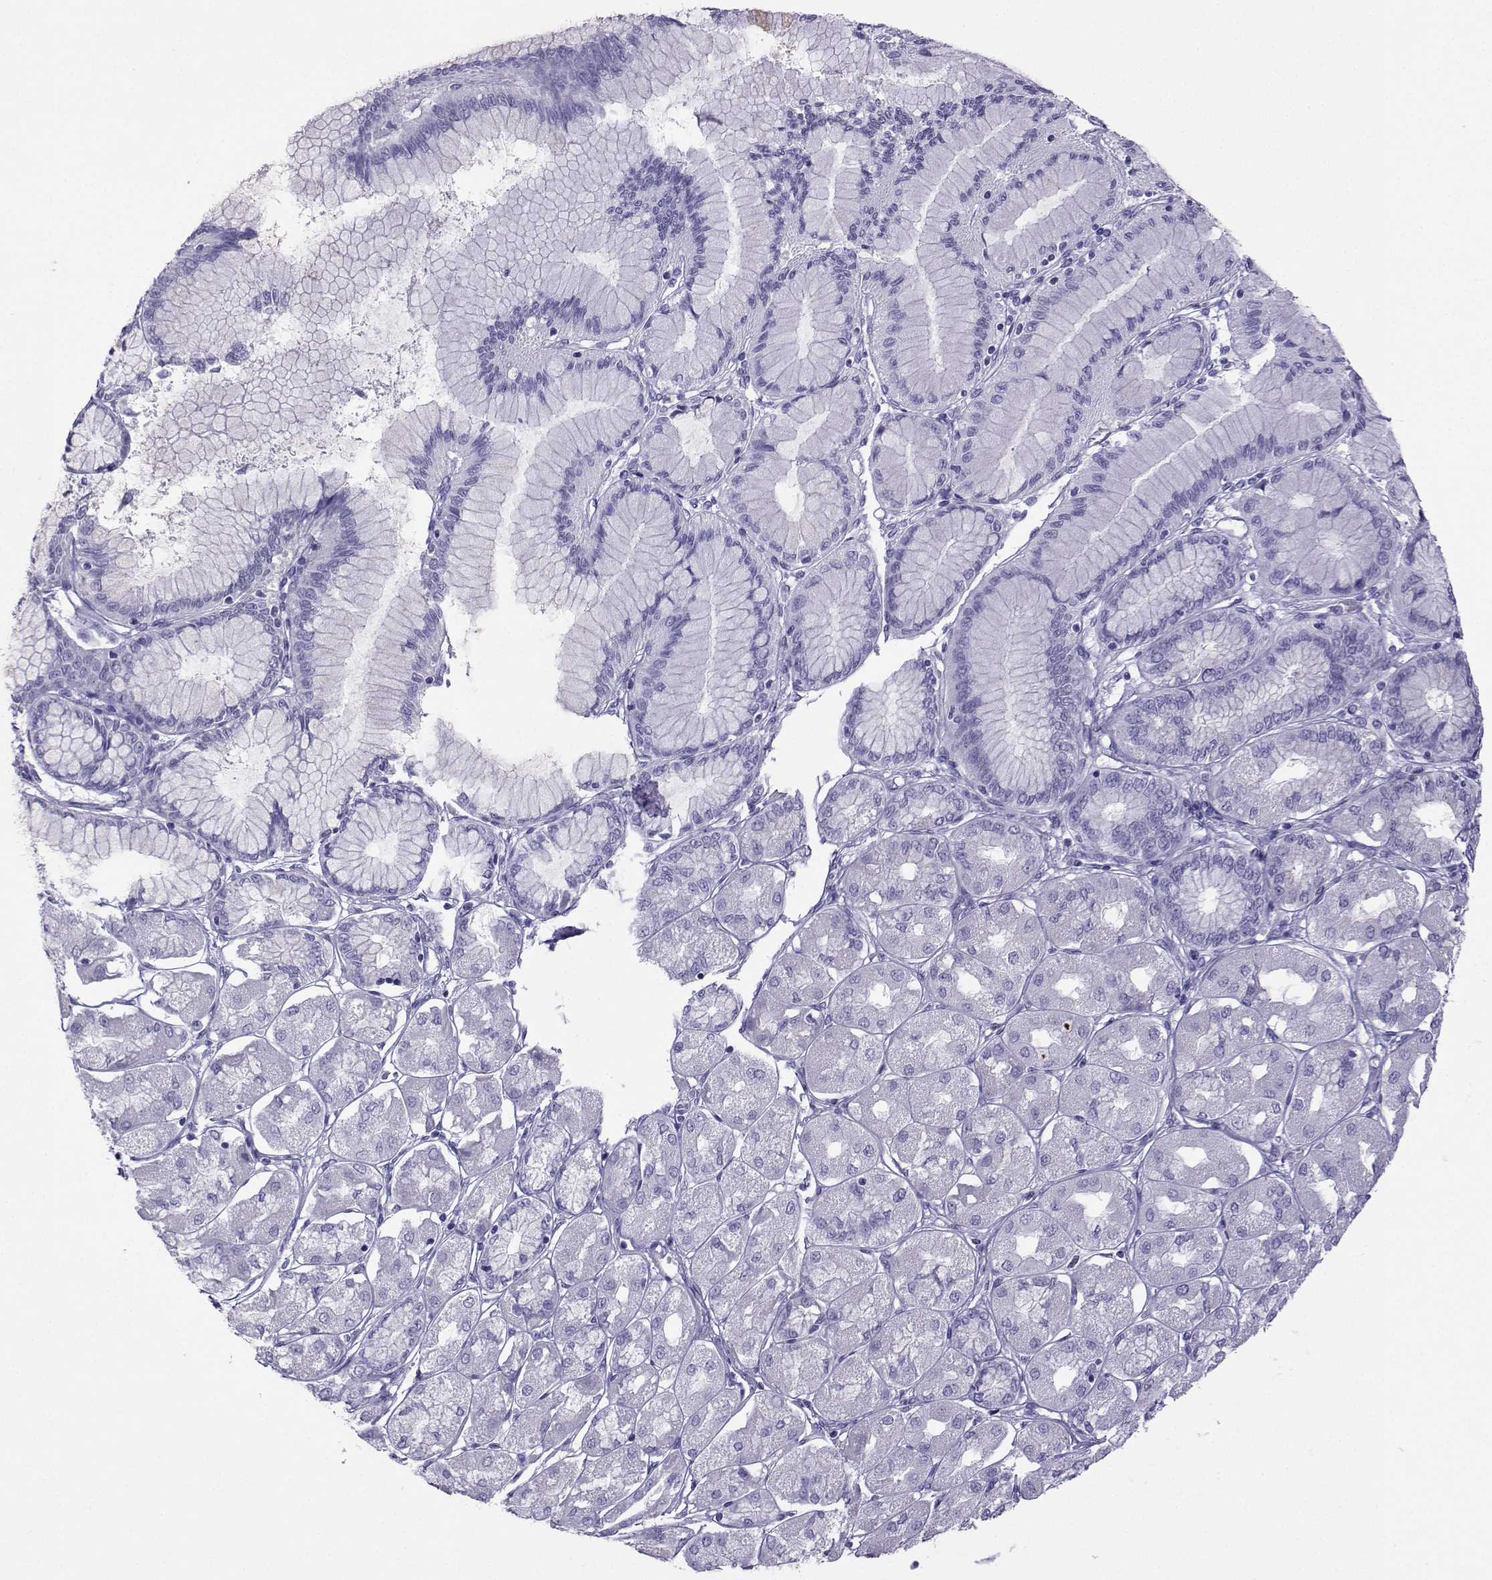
{"staining": {"intensity": "negative", "quantity": "none", "location": "none"}, "tissue": "stomach cancer", "cell_type": "Tumor cells", "image_type": "cancer", "snomed": [{"axis": "morphology", "description": "Normal tissue, NOS"}, {"axis": "morphology", "description": "Adenocarcinoma, NOS"}, {"axis": "morphology", "description": "Adenocarcinoma, High grade"}, {"axis": "topography", "description": "Stomach, upper"}, {"axis": "topography", "description": "Stomach"}], "caption": "This is an immunohistochemistry (IHC) image of stomach adenocarcinoma. There is no staining in tumor cells.", "gene": "LORICRIN", "patient": {"sex": "female", "age": 65}}